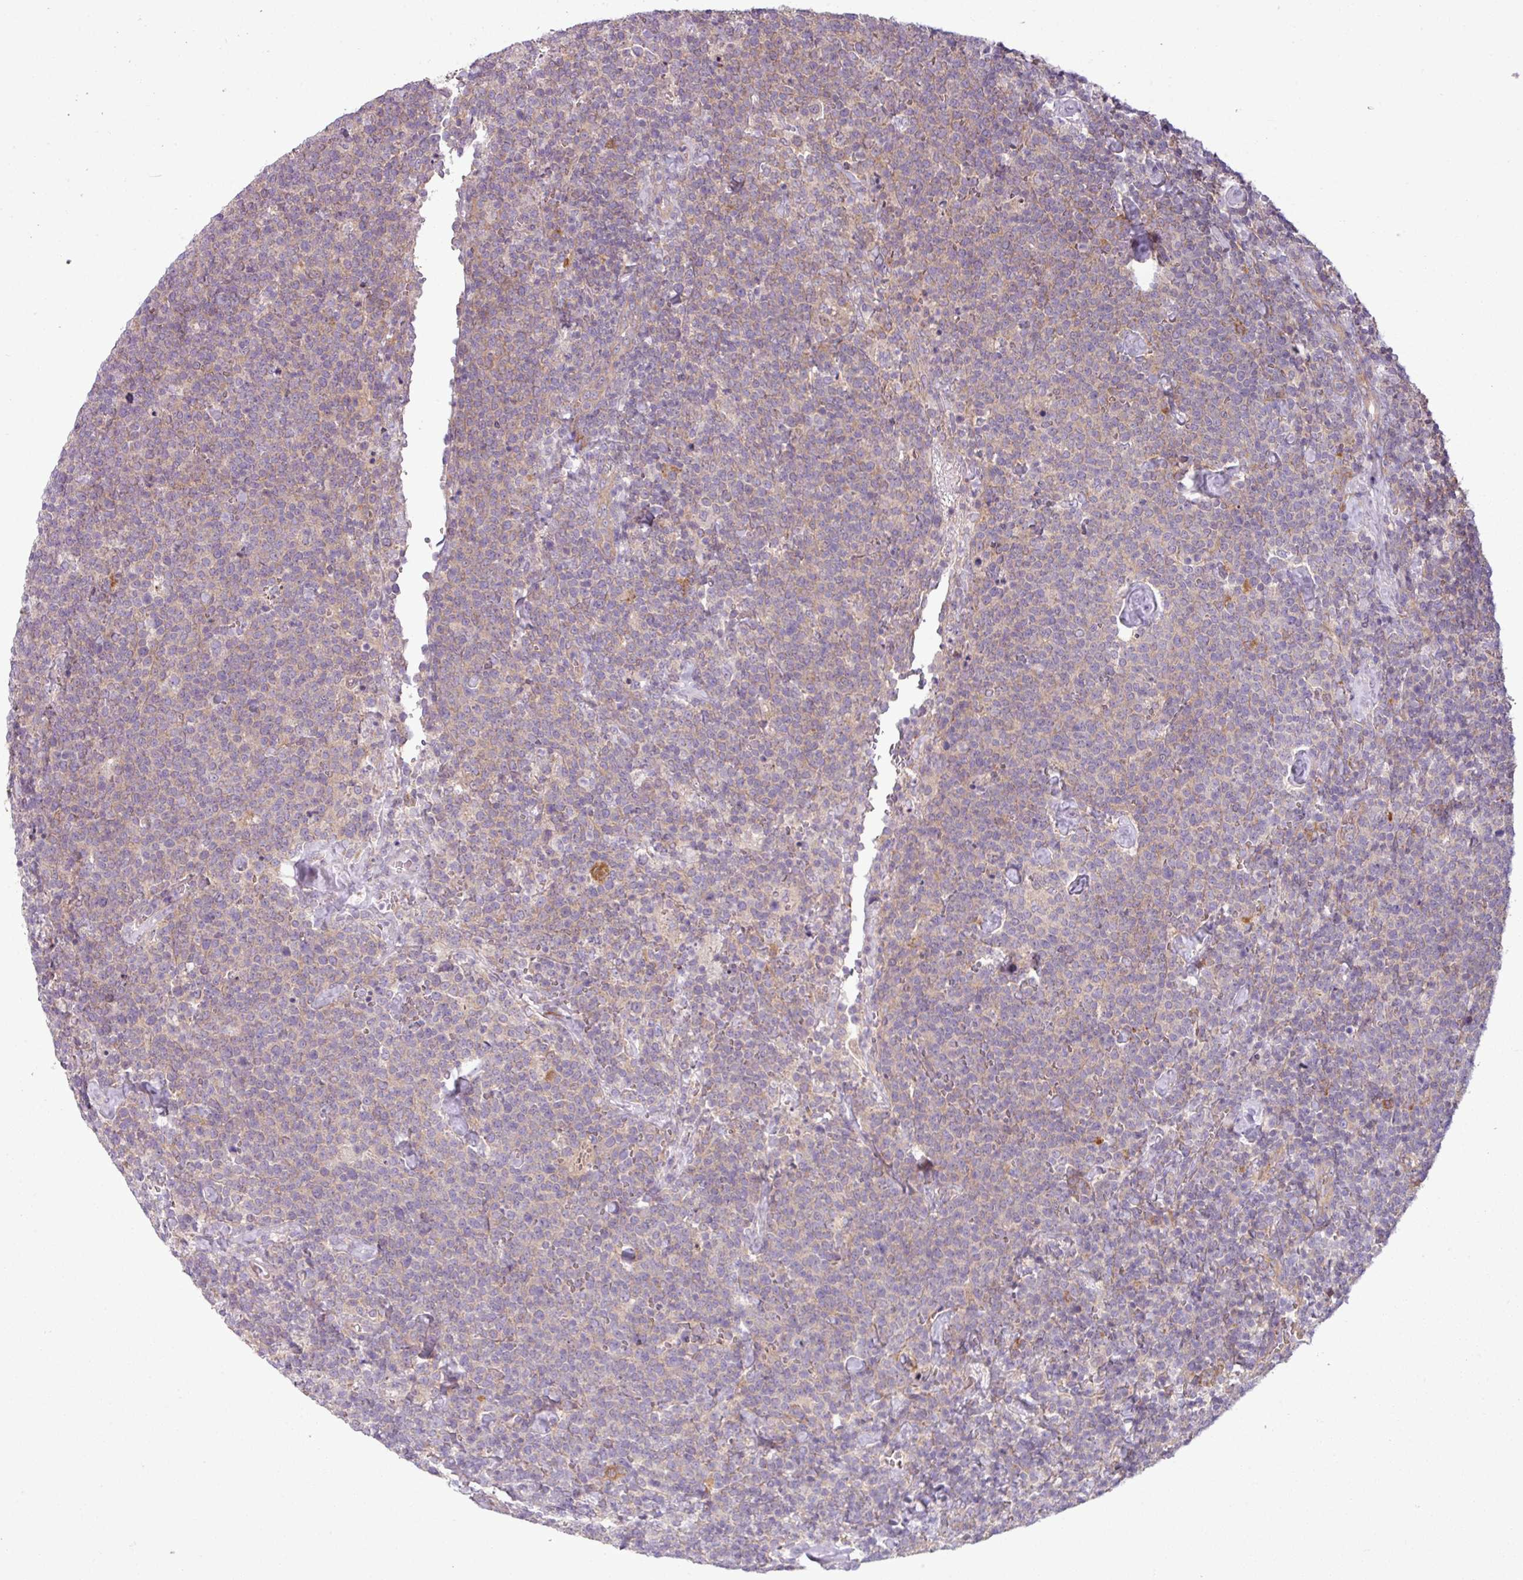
{"staining": {"intensity": "weak", "quantity": "<25%", "location": "cytoplasmic/membranous"}, "tissue": "lymphoma", "cell_type": "Tumor cells", "image_type": "cancer", "snomed": [{"axis": "morphology", "description": "Malignant lymphoma, non-Hodgkin's type, High grade"}, {"axis": "topography", "description": "Lymph node"}], "caption": "Protein analysis of lymphoma shows no significant positivity in tumor cells.", "gene": "CAMK2B", "patient": {"sex": "male", "age": 61}}